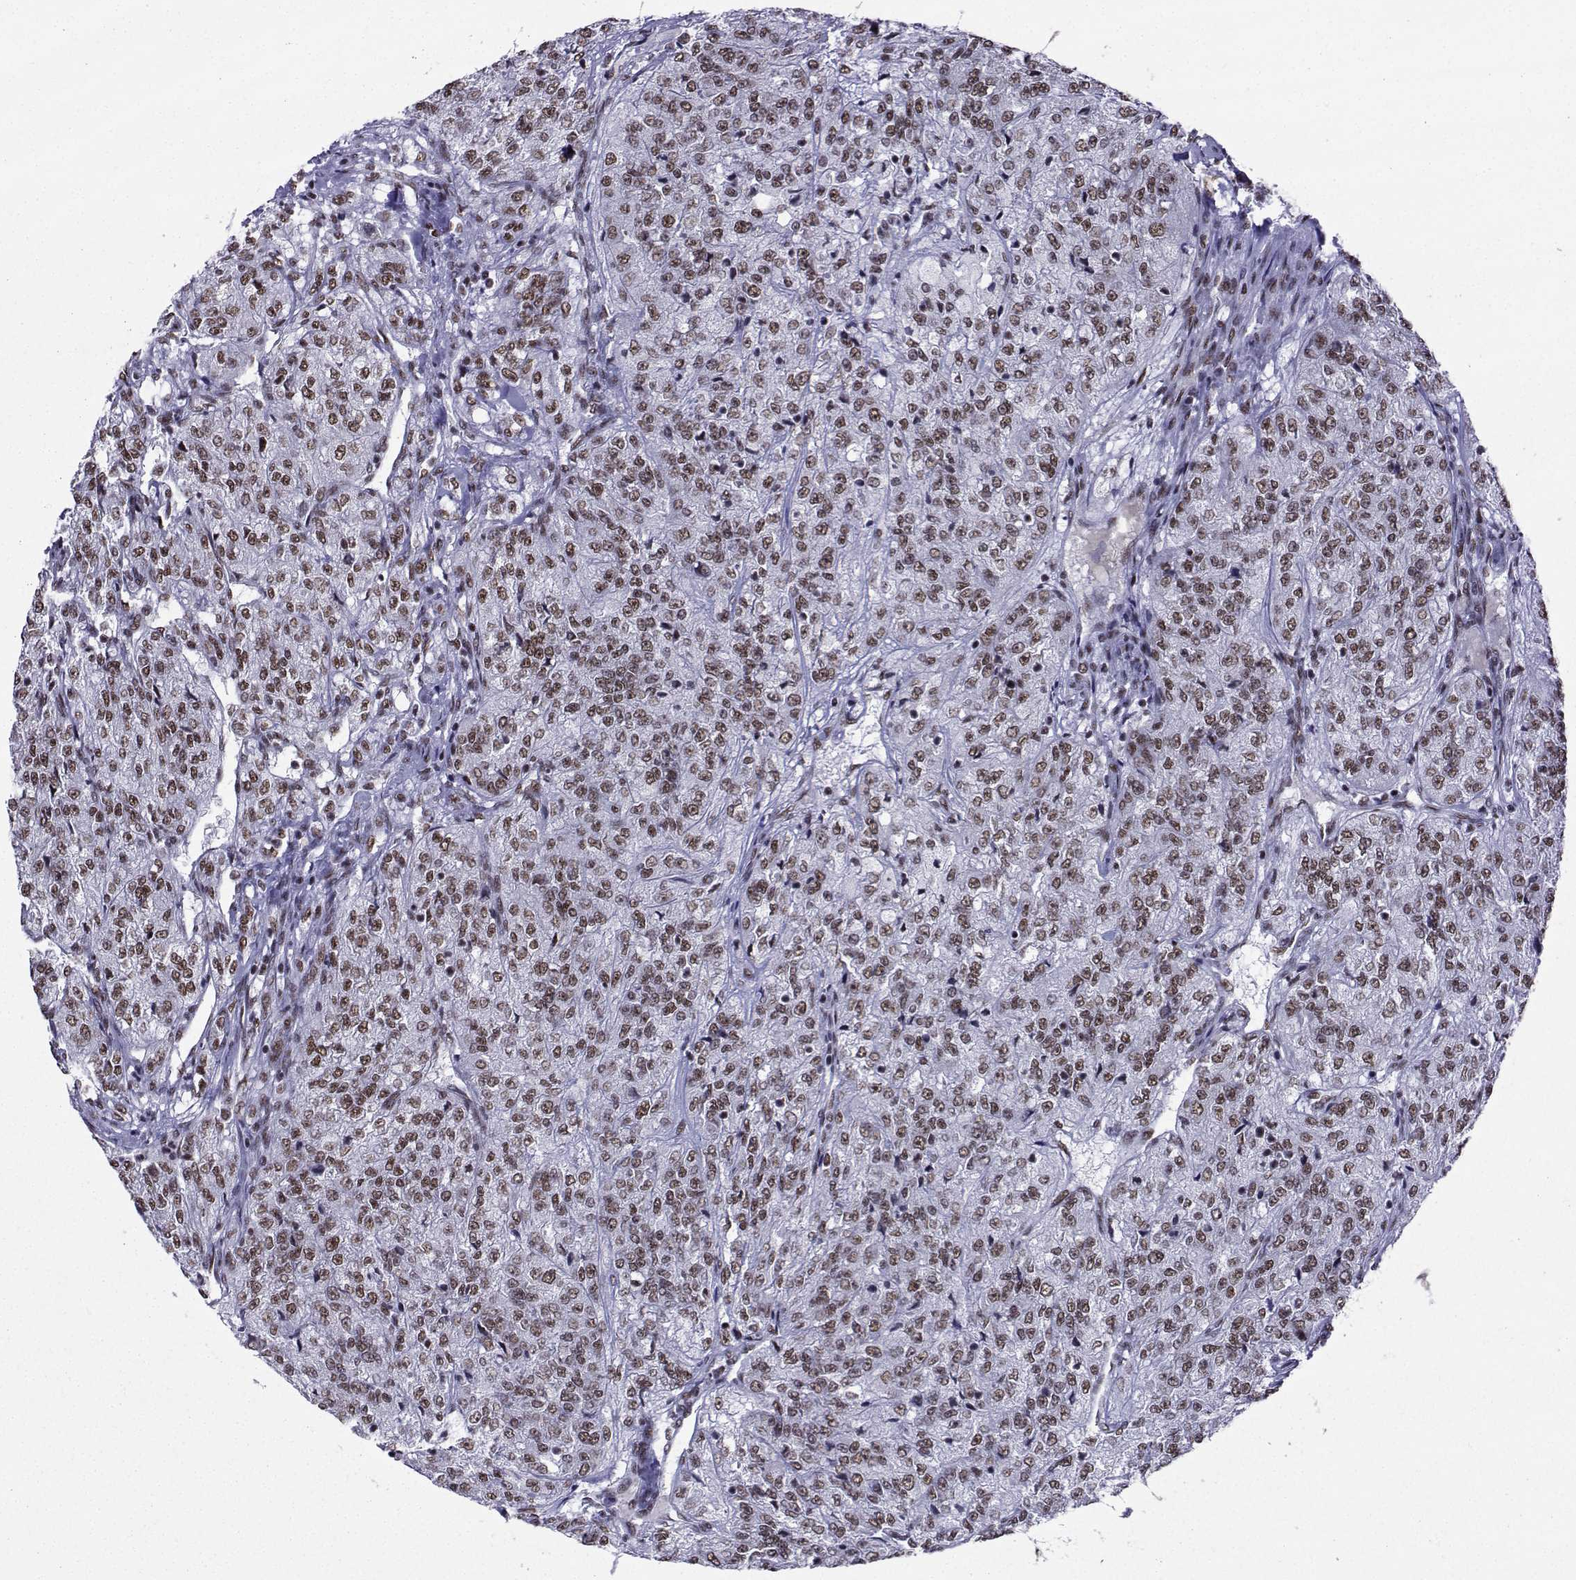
{"staining": {"intensity": "weak", "quantity": ">75%", "location": "nuclear"}, "tissue": "renal cancer", "cell_type": "Tumor cells", "image_type": "cancer", "snomed": [{"axis": "morphology", "description": "Adenocarcinoma, NOS"}, {"axis": "topography", "description": "Kidney"}], "caption": "Protein positivity by IHC shows weak nuclear positivity in about >75% of tumor cells in renal cancer.", "gene": "SNRPB2", "patient": {"sex": "female", "age": 63}}